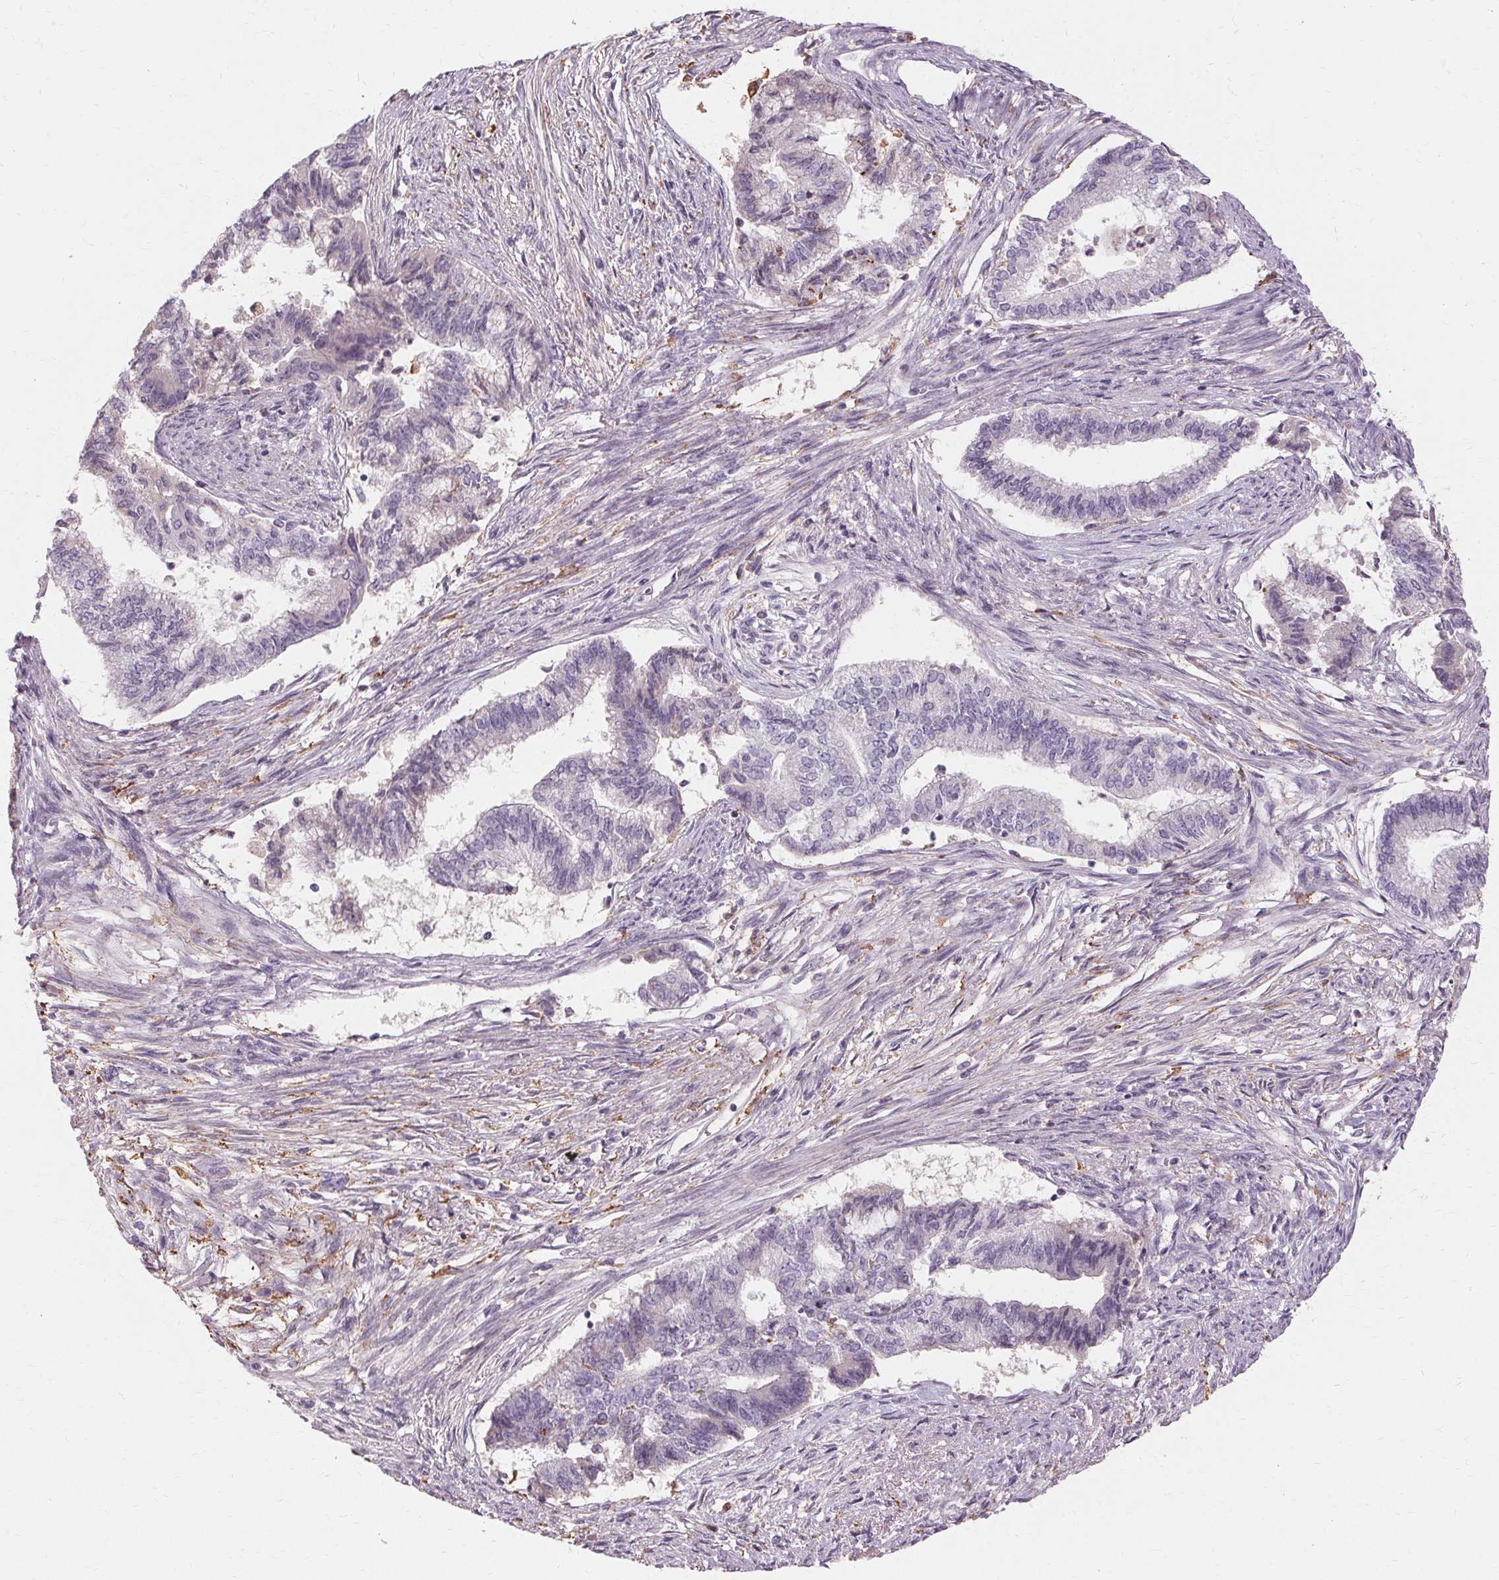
{"staining": {"intensity": "negative", "quantity": "none", "location": "none"}, "tissue": "endometrial cancer", "cell_type": "Tumor cells", "image_type": "cancer", "snomed": [{"axis": "morphology", "description": "Adenocarcinoma, NOS"}, {"axis": "topography", "description": "Endometrium"}], "caption": "Tumor cells are negative for protein expression in human adenocarcinoma (endometrial).", "gene": "IFNGR1", "patient": {"sex": "female", "age": 65}}